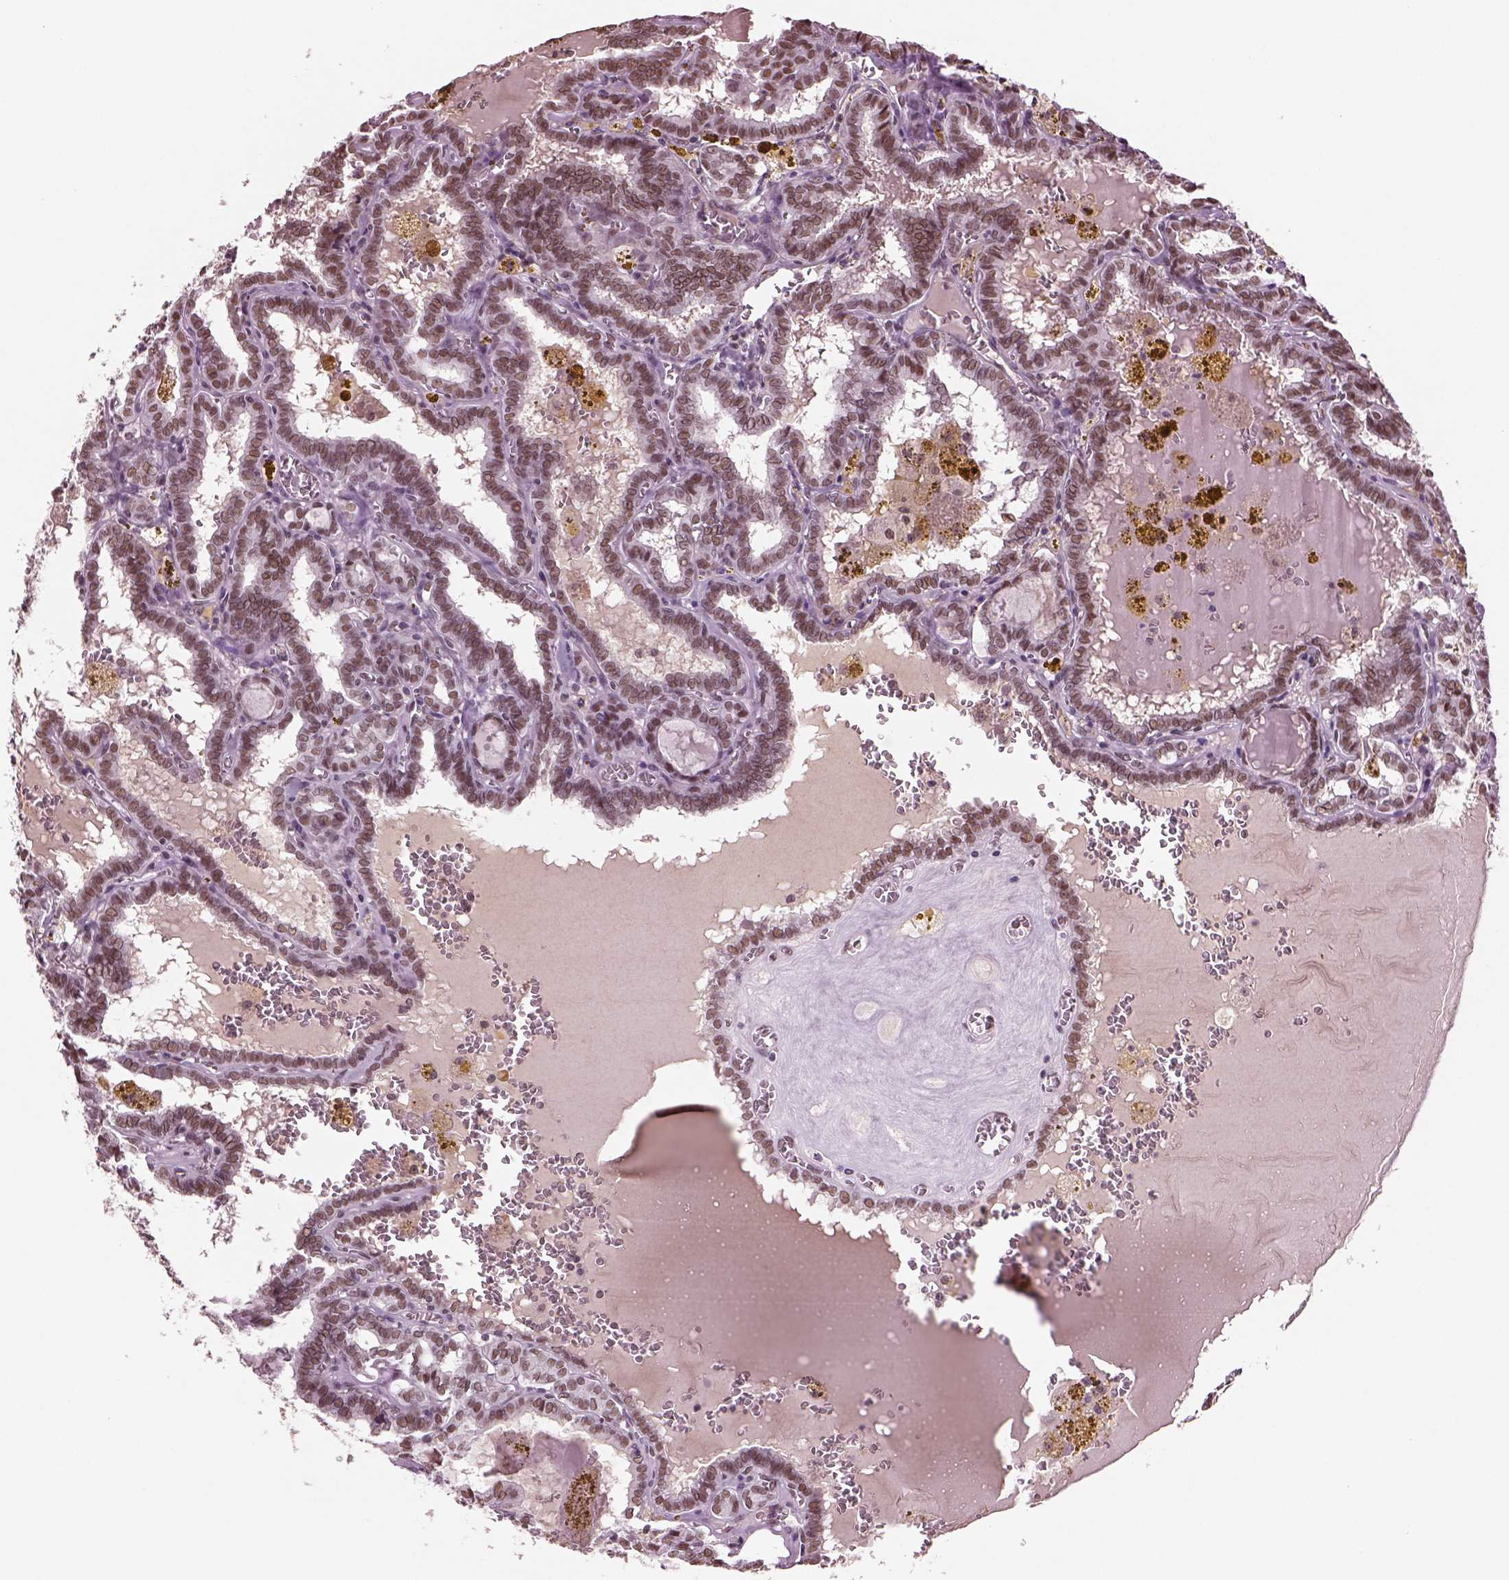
{"staining": {"intensity": "moderate", "quantity": ">75%", "location": "nuclear"}, "tissue": "thyroid cancer", "cell_type": "Tumor cells", "image_type": "cancer", "snomed": [{"axis": "morphology", "description": "Papillary adenocarcinoma, NOS"}, {"axis": "topography", "description": "Thyroid gland"}], "caption": "A micrograph of human thyroid papillary adenocarcinoma stained for a protein exhibits moderate nuclear brown staining in tumor cells.", "gene": "SEPHS1", "patient": {"sex": "female", "age": 39}}